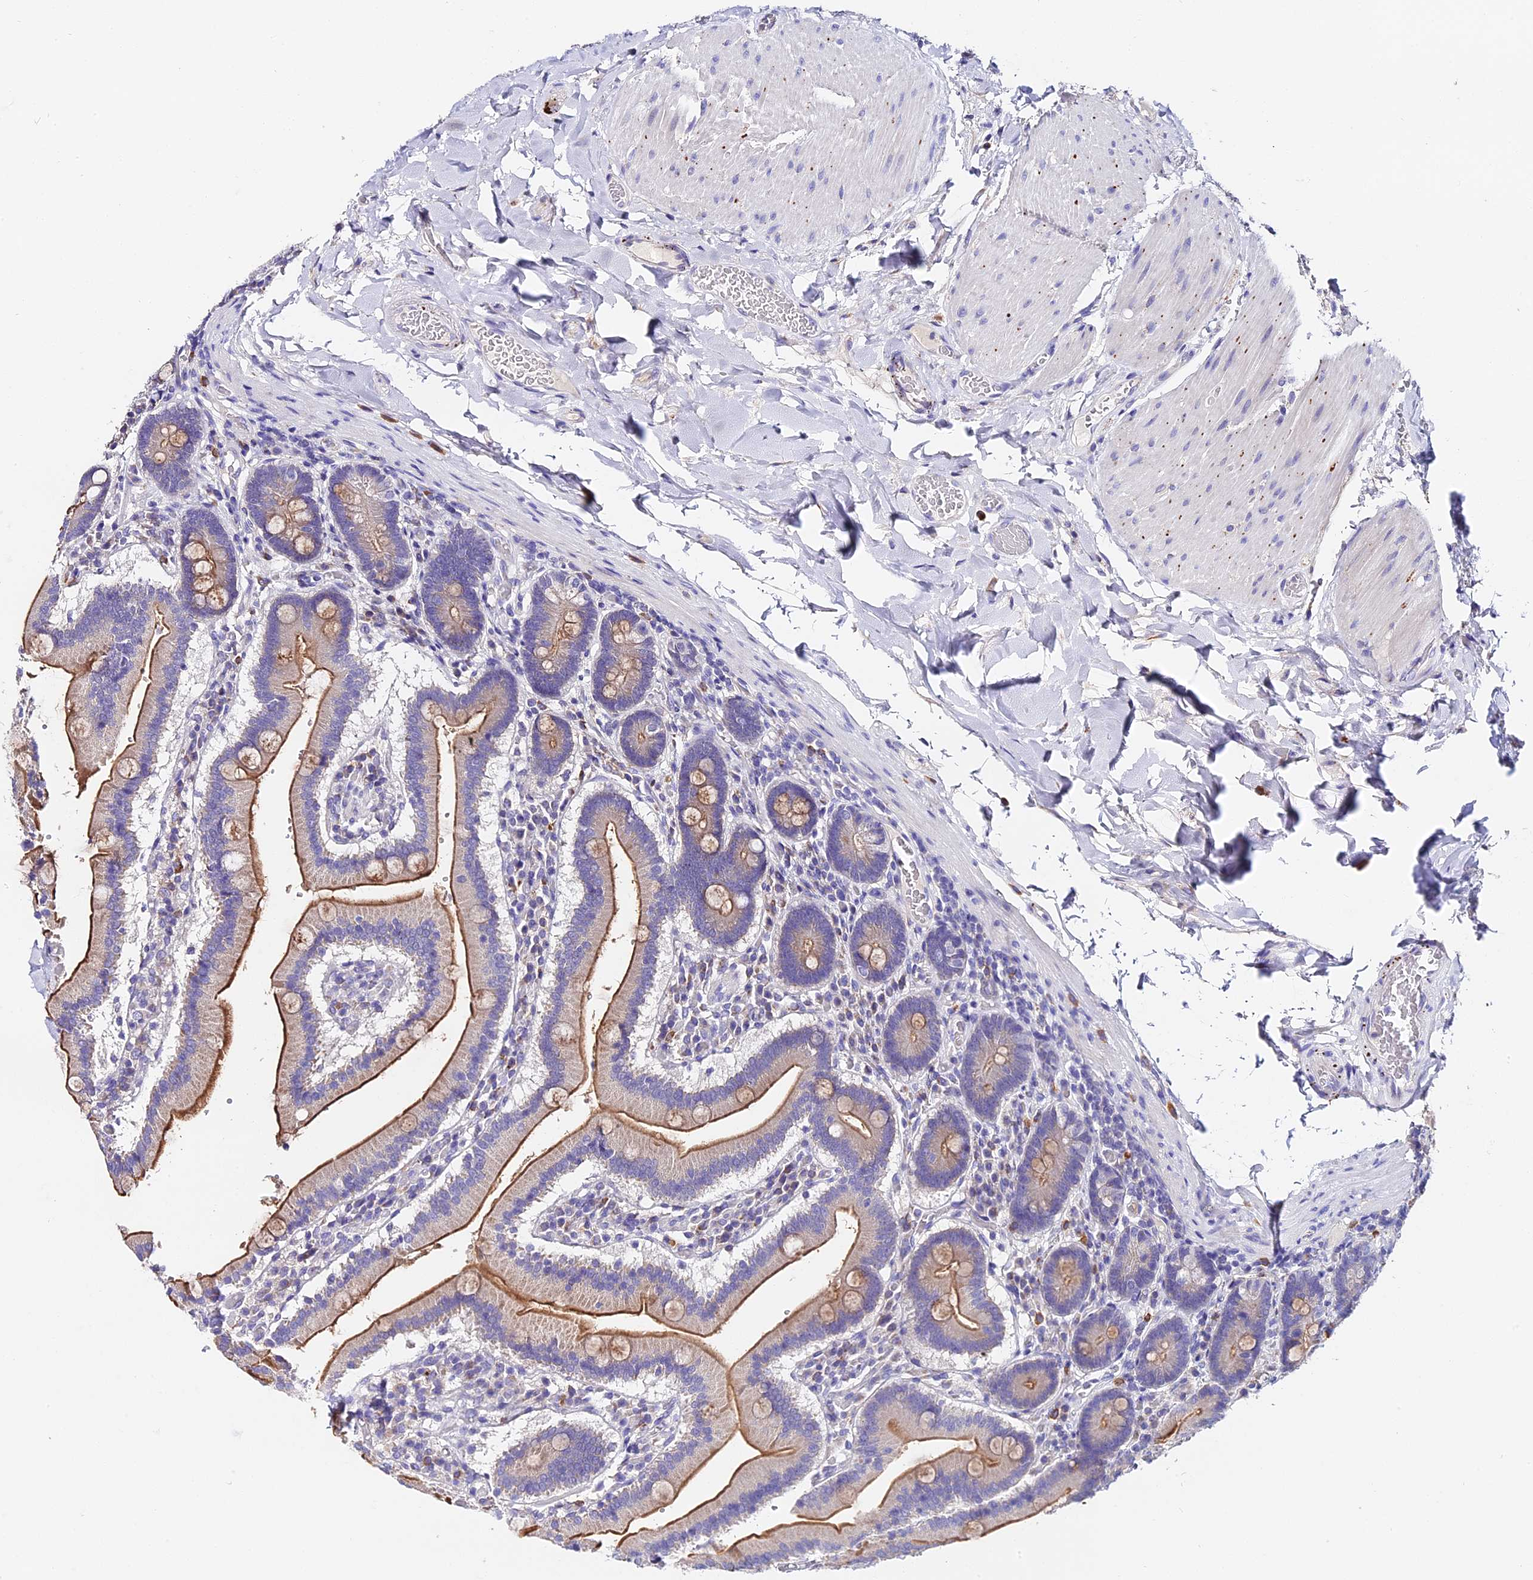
{"staining": {"intensity": "moderate", "quantity": "25%-75%", "location": "cytoplasmic/membranous"}, "tissue": "duodenum", "cell_type": "Glandular cells", "image_type": "normal", "snomed": [{"axis": "morphology", "description": "Normal tissue, NOS"}, {"axis": "topography", "description": "Duodenum"}], "caption": "Duodenum was stained to show a protein in brown. There is medium levels of moderate cytoplasmic/membranous expression in approximately 25%-75% of glandular cells. The staining is performed using DAB brown chromogen to label protein expression. The nuclei are counter-stained blue using hematoxylin.", "gene": "LYPD6", "patient": {"sex": "female", "age": 62}}